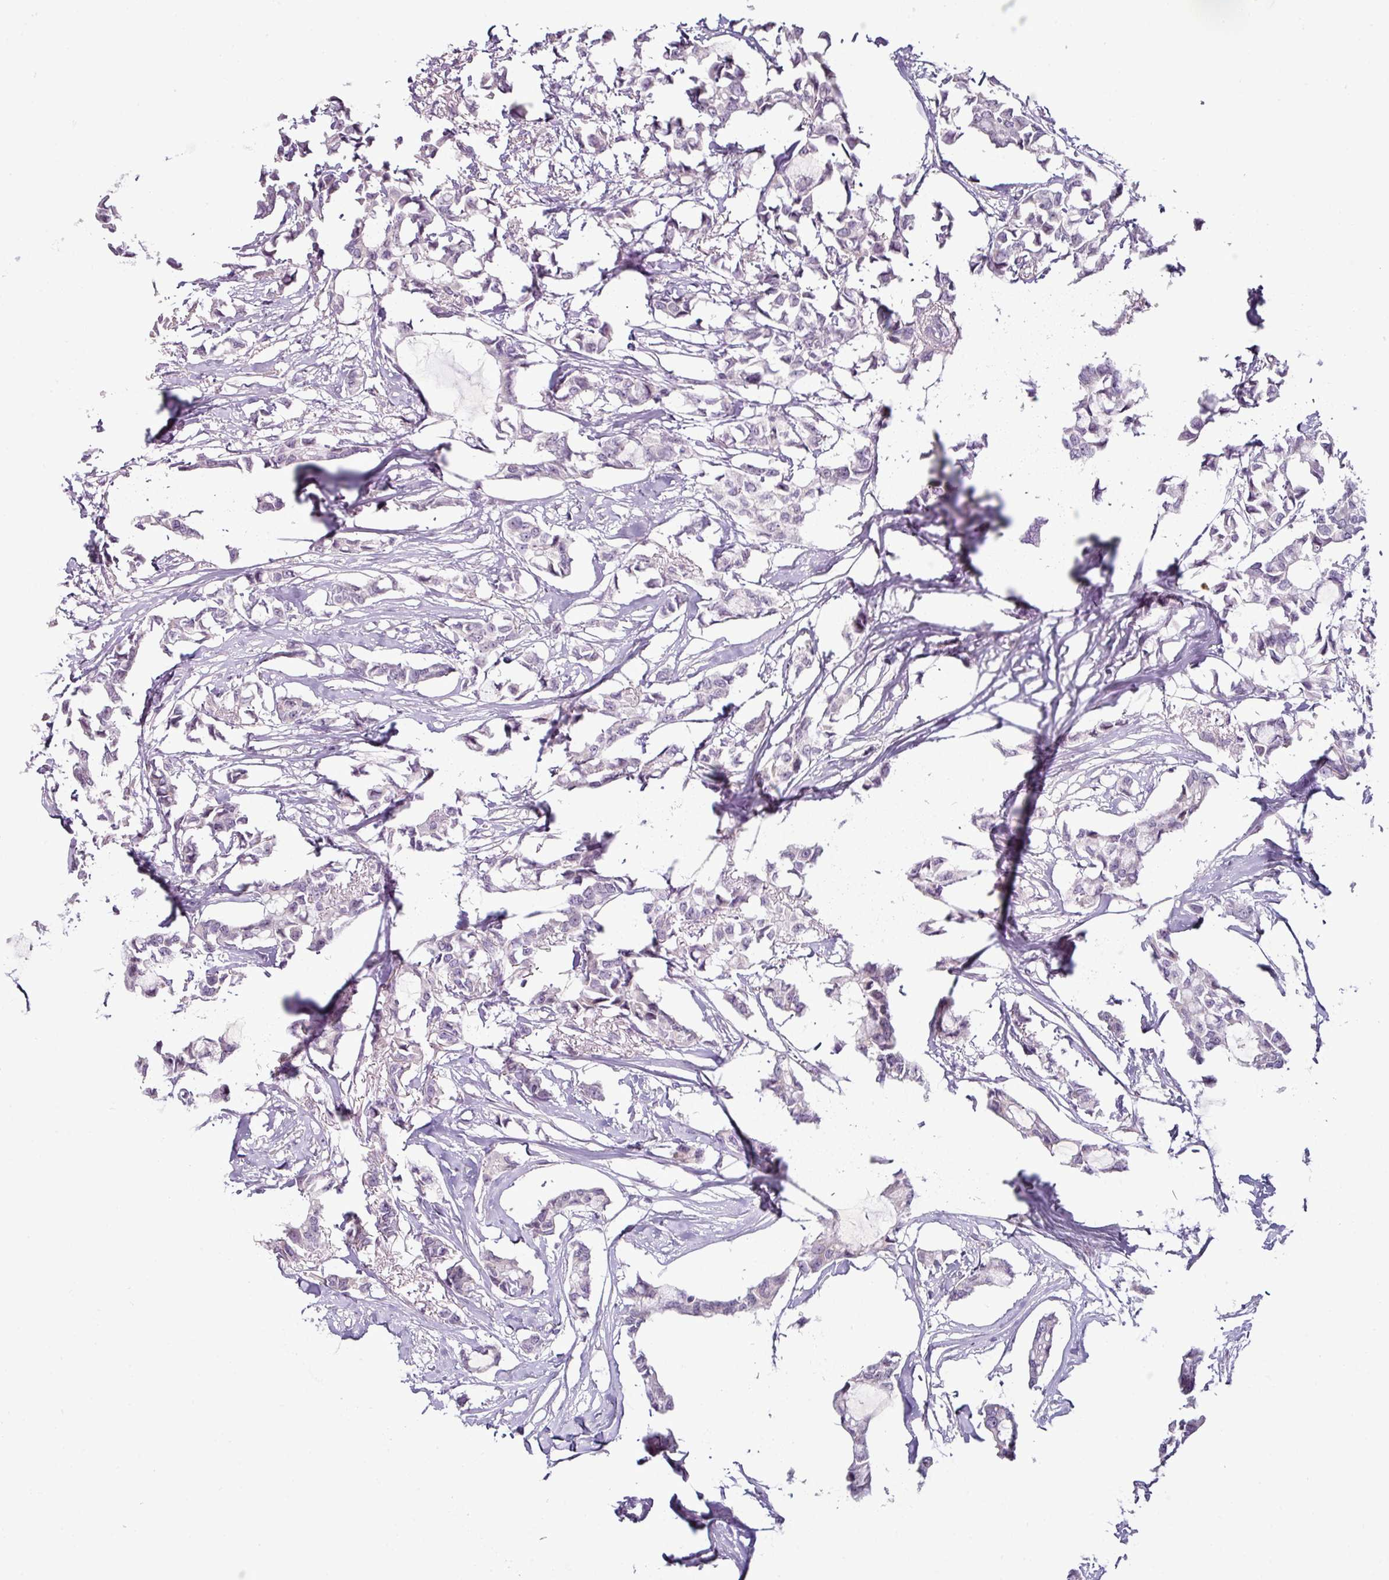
{"staining": {"intensity": "negative", "quantity": "none", "location": "none"}, "tissue": "breast cancer", "cell_type": "Tumor cells", "image_type": "cancer", "snomed": [{"axis": "morphology", "description": "Duct carcinoma"}, {"axis": "topography", "description": "Breast"}], "caption": "DAB (3,3'-diaminobenzidine) immunohistochemical staining of breast cancer (infiltrating ductal carcinoma) displays no significant staining in tumor cells. (Immunohistochemistry, brightfield microscopy, high magnification).", "gene": "OR52D1", "patient": {"sex": "female", "age": 73}}